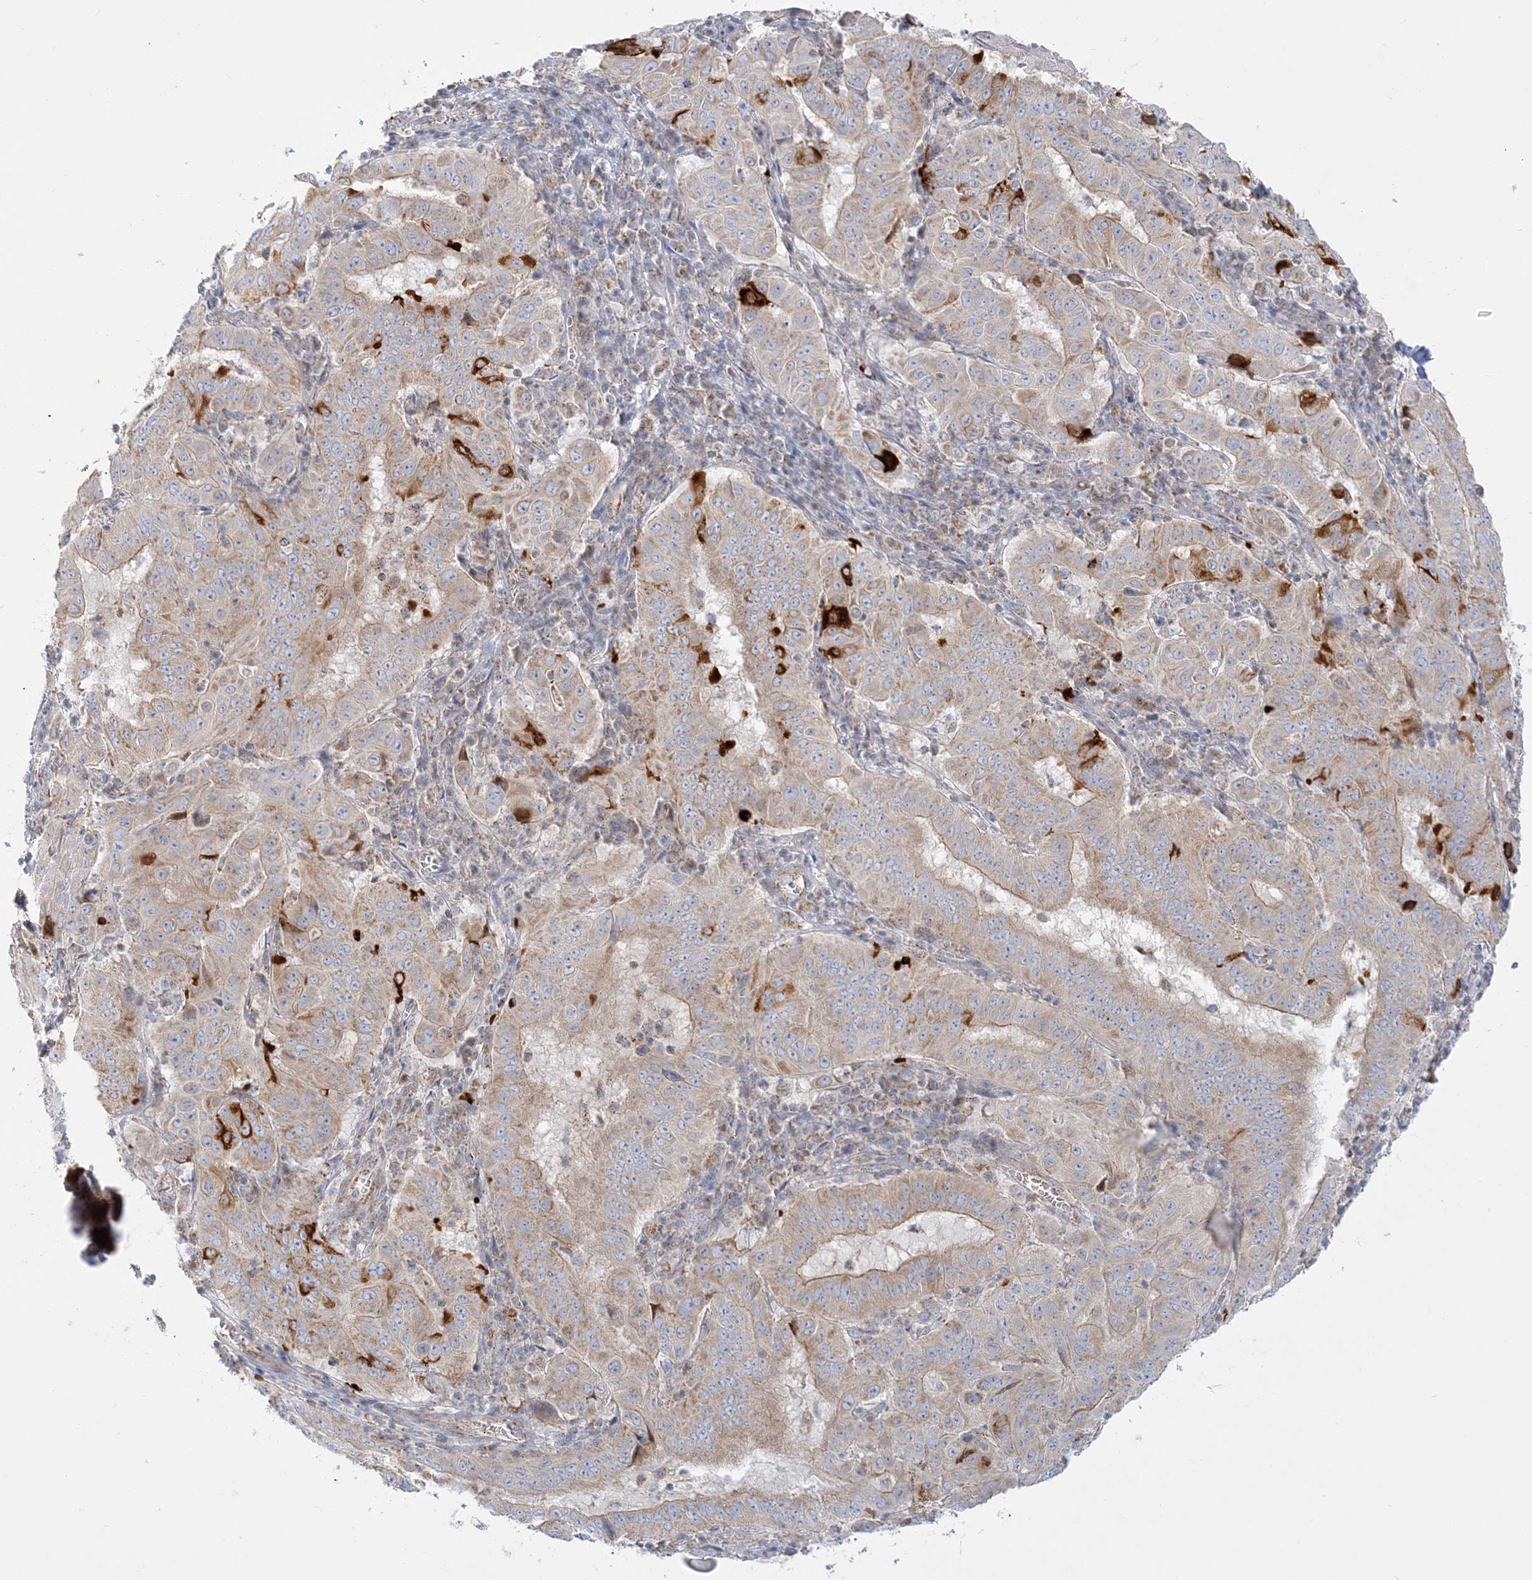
{"staining": {"intensity": "moderate", "quantity": "<25%", "location": "cytoplasmic/membranous"}, "tissue": "pancreatic cancer", "cell_type": "Tumor cells", "image_type": "cancer", "snomed": [{"axis": "morphology", "description": "Adenocarcinoma, NOS"}, {"axis": "topography", "description": "Pancreas"}], "caption": "A histopathology image of human pancreatic cancer stained for a protein reveals moderate cytoplasmic/membranous brown staining in tumor cells.", "gene": "TBC1D14", "patient": {"sex": "male", "age": 63}}